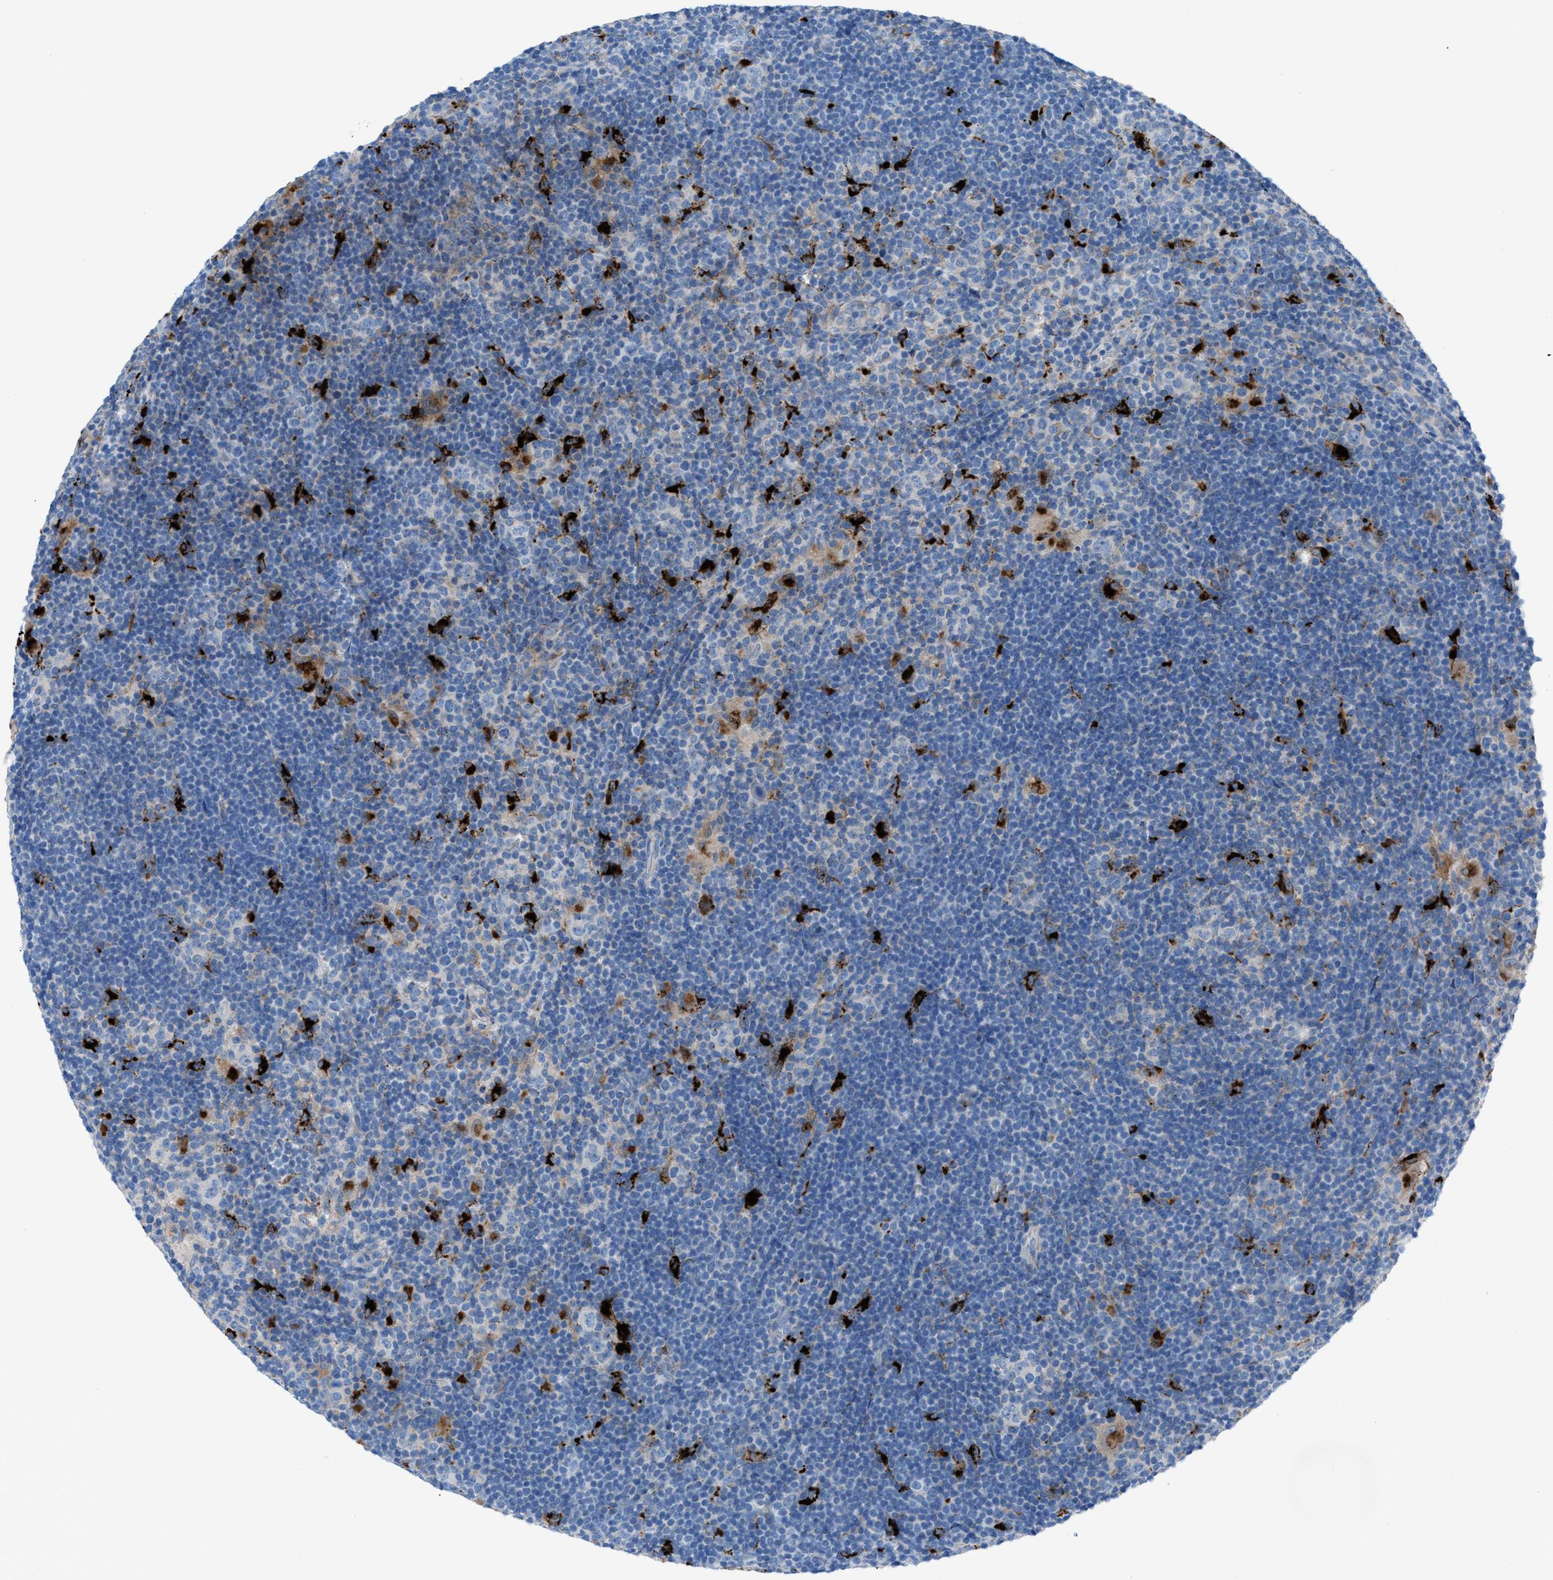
{"staining": {"intensity": "negative", "quantity": "none", "location": "none"}, "tissue": "lymphoma", "cell_type": "Tumor cells", "image_type": "cancer", "snomed": [{"axis": "morphology", "description": "Hodgkin's disease, NOS"}, {"axis": "topography", "description": "Lymph node"}], "caption": "A histopathology image of Hodgkin's disease stained for a protein displays no brown staining in tumor cells. (Immunohistochemistry (ihc), brightfield microscopy, high magnification).", "gene": "CD1B", "patient": {"sex": "female", "age": 57}}